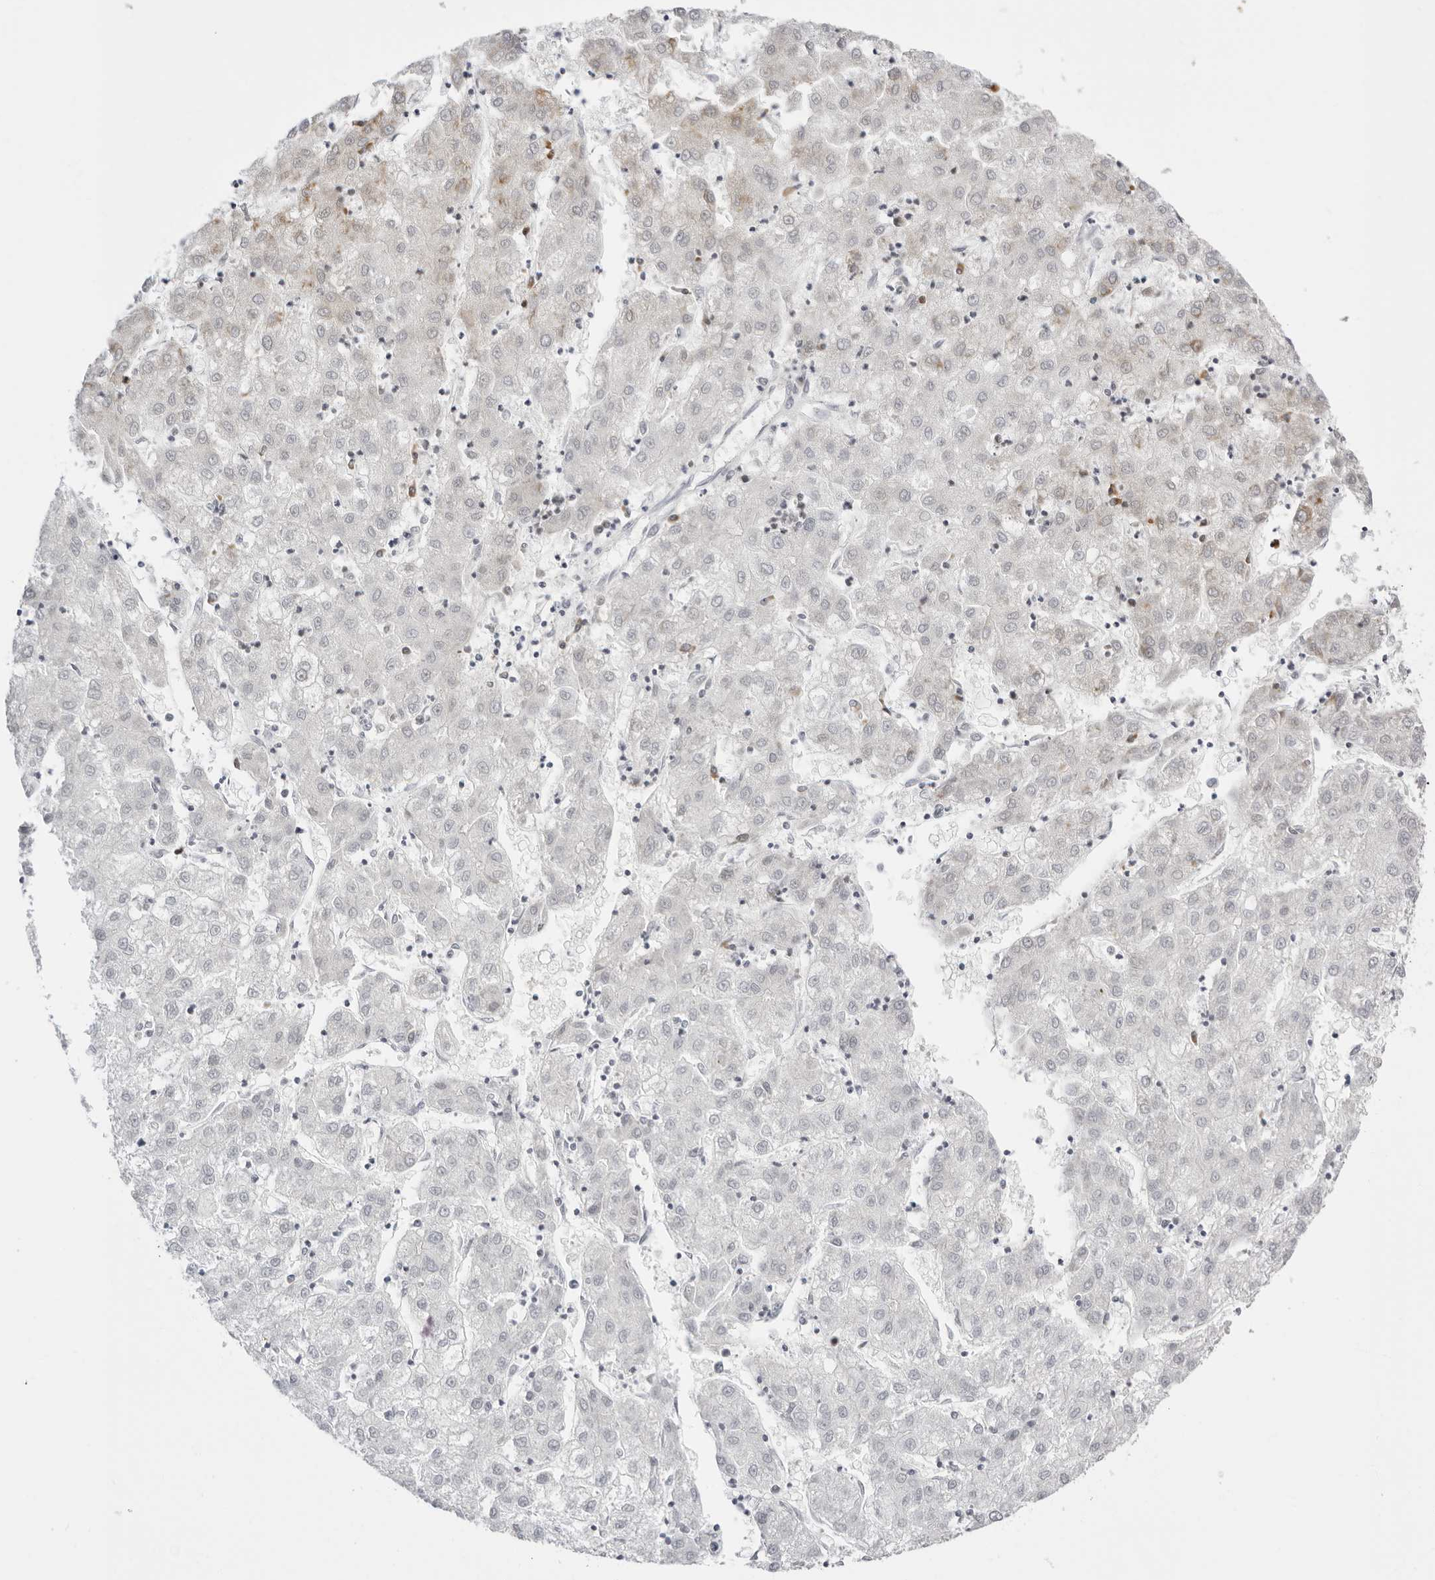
{"staining": {"intensity": "negative", "quantity": "none", "location": "none"}, "tissue": "liver cancer", "cell_type": "Tumor cells", "image_type": "cancer", "snomed": [{"axis": "morphology", "description": "Carcinoma, Hepatocellular, NOS"}, {"axis": "topography", "description": "Liver"}], "caption": "Photomicrograph shows no protein staining in tumor cells of liver hepatocellular carcinoma tissue.", "gene": "PPP2R5C", "patient": {"sex": "male", "age": 72}}